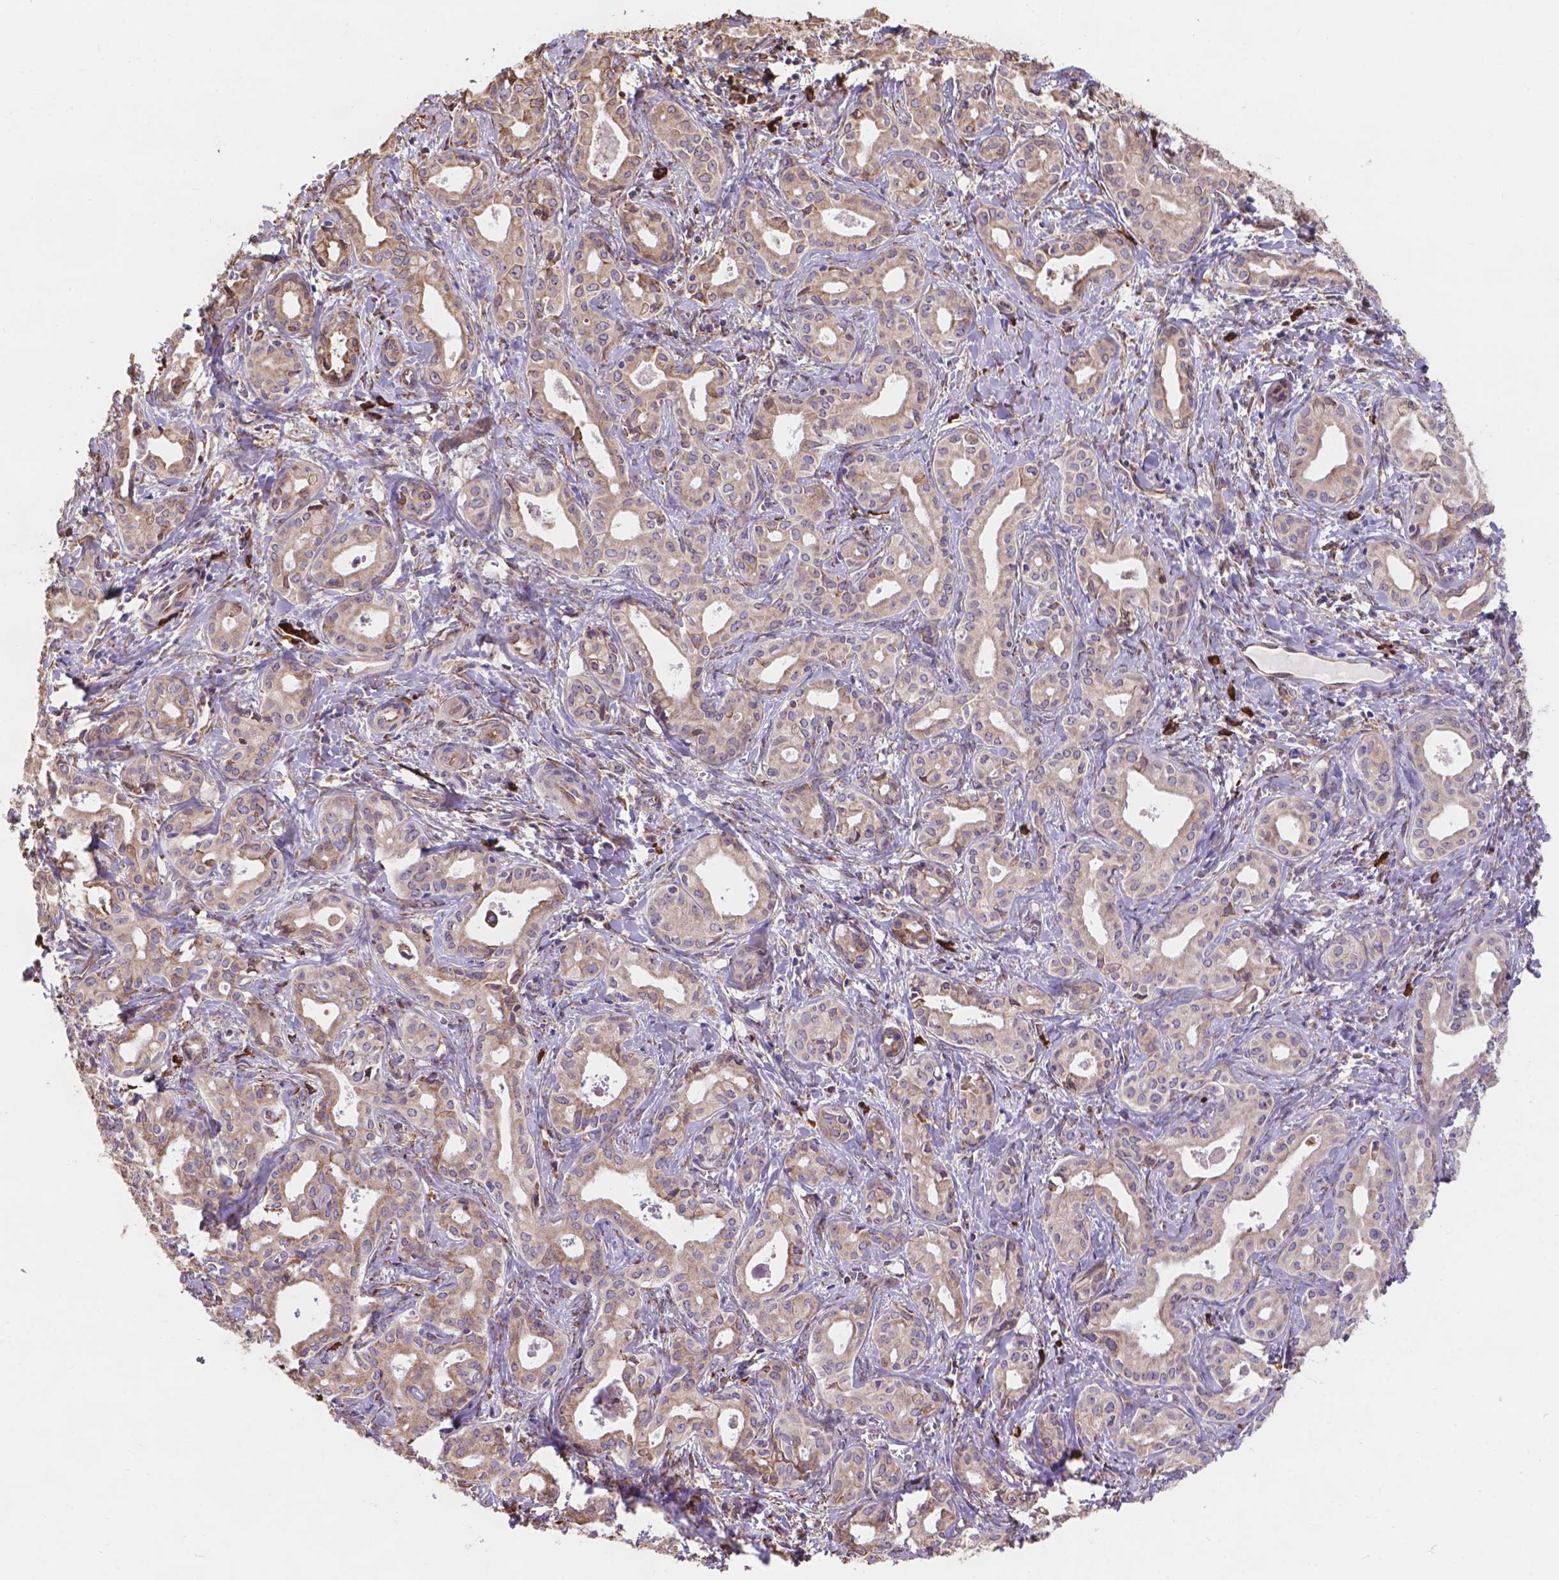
{"staining": {"intensity": "moderate", "quantity": "25%-75%", "location": "cytoplasmic/membranous"}, "tissue": "liver cancer", "cell_type": "Tumor cells", "image_type": "cancer", "snomed": [{"axis": "morphology", "description": "Cholangiocarcinoma"}, {"axis": "topography", "description": "Liver"}], "caption": "Immunohistochemical staining of liver cancer demonstrates medium levels of moderate cytoplasmic/membranous staining in about 25%-75% of tumor cells.", "gene": "IPO11", "patient": {"sex": "female", "age": 65}}